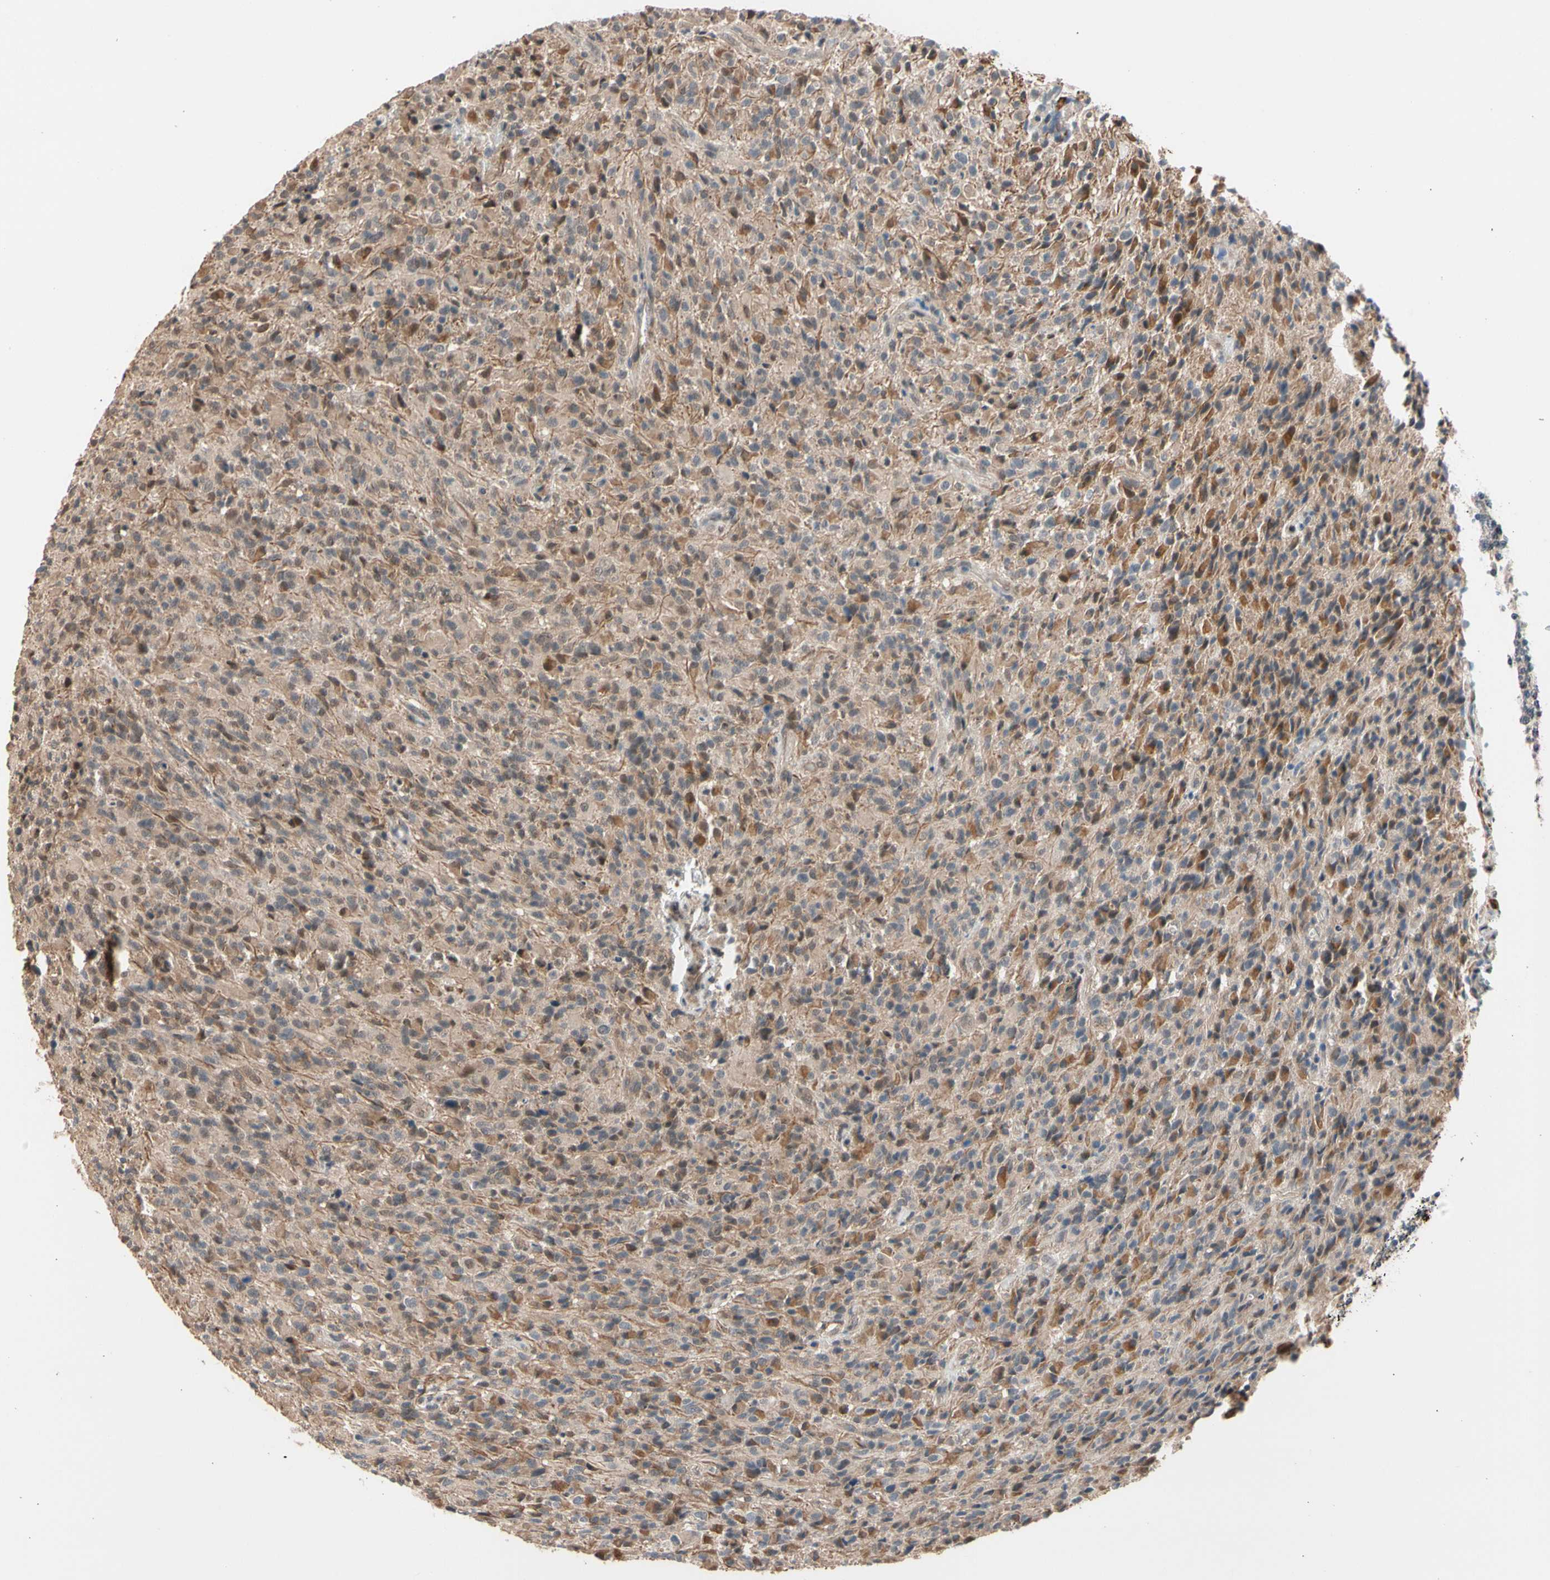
{"staining": {"intensity": "moderate", "quantity": "25%-75%", "location": "cytoplasmic/membranous"}, "tissue": "glioma", "cell_type": "Tumor cells", "image_type": "cancer", "snomed": [{"axis": "morphology", "description": "Glioma, malignant, High grade"}, {"axis": "topography", "description": "Brain"}], "caption": "DAB immunohistochemical staining of human glioma reveals moderate cytoplasmic/membranous protein expression in about 25%-75% of tumor cells.", "gene": "NGEF", "patient": {"sex": "male", "age": 71}}